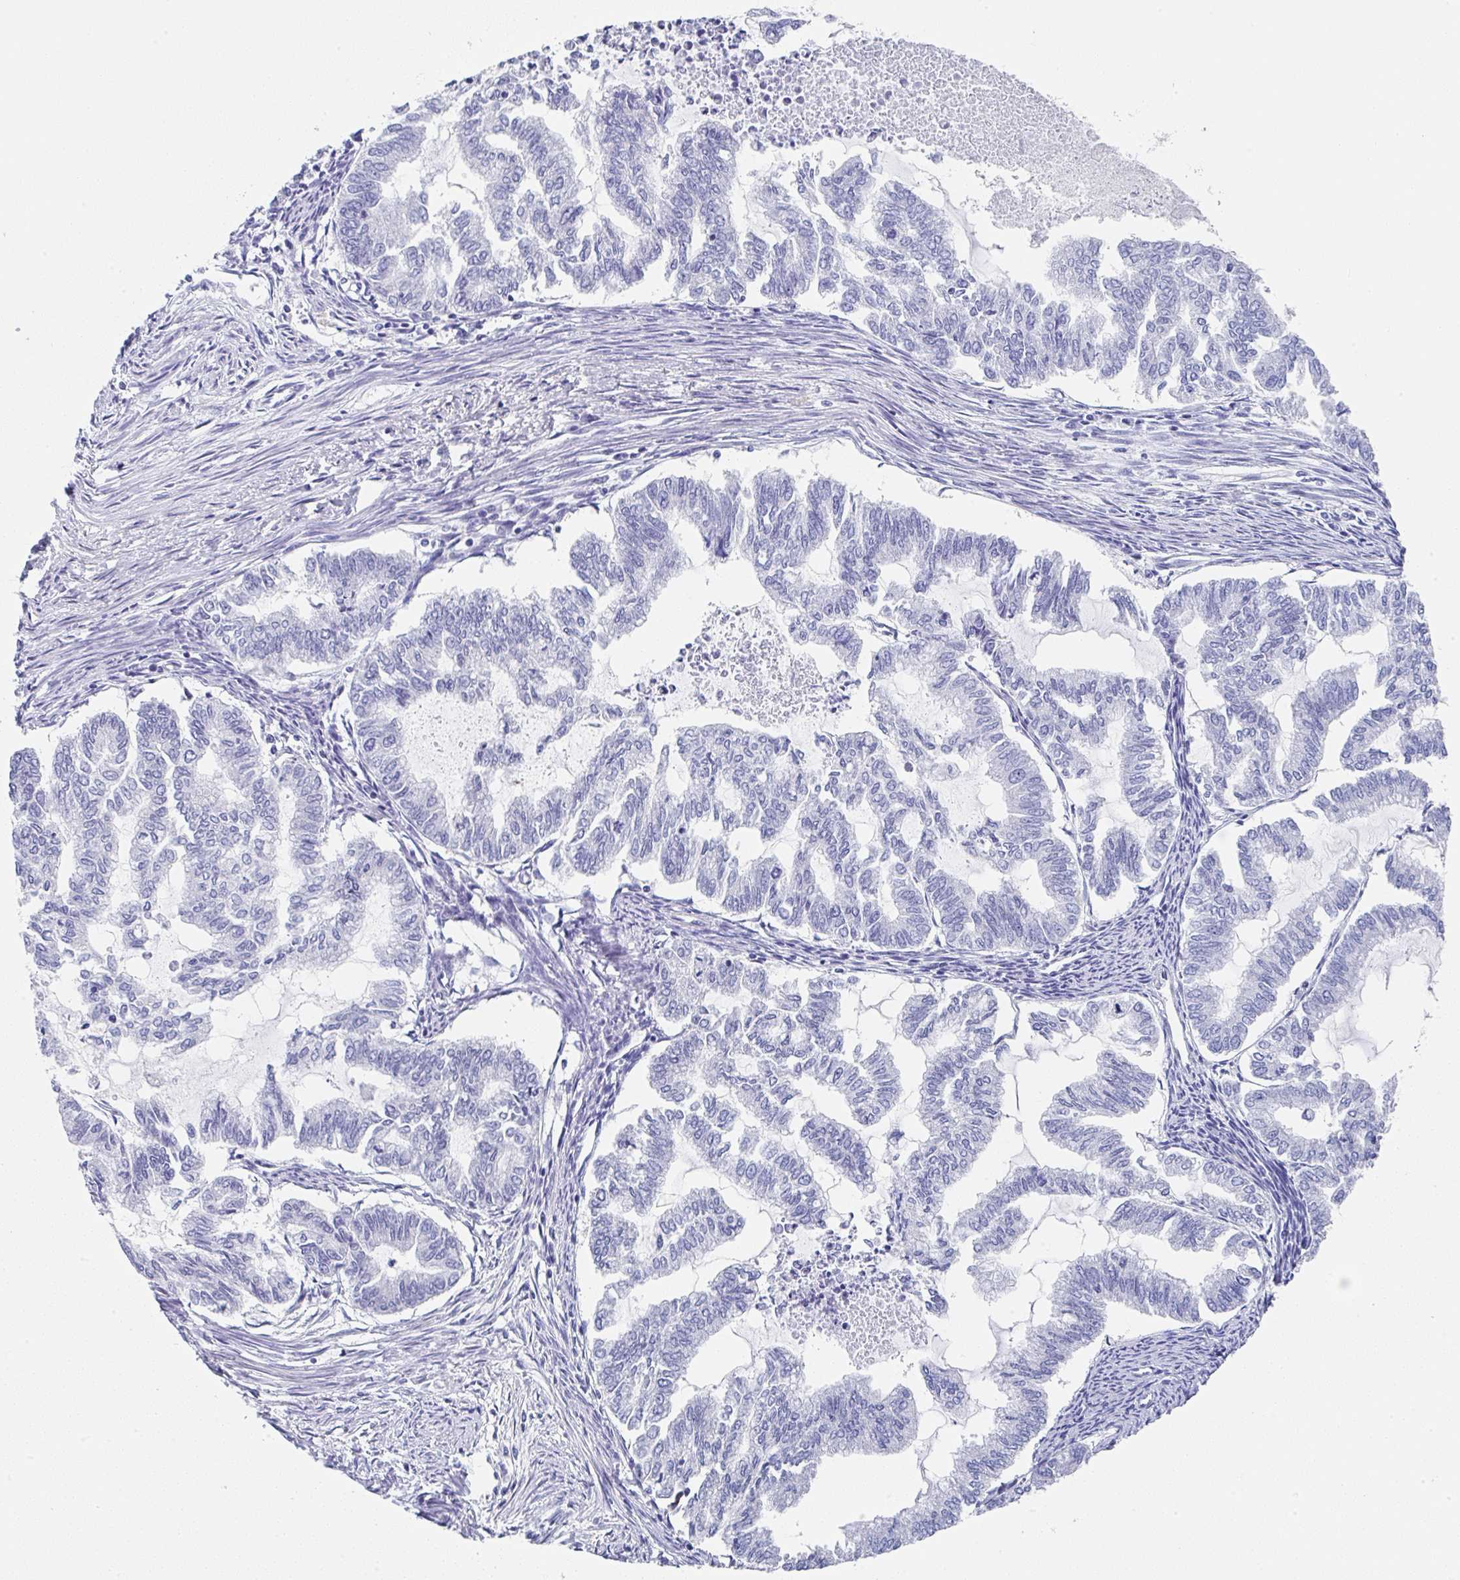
{"staining": {"intensity": "negative", "quantity": "none", "location": "none"}, "tissue": "endometrial cancer", "cell_type": "Tumor cells", "image_type": "cancer", "snomed": [{"axis": "morphology", "description": "Adenocarcinoma, NOS"}, {"axis": "topography", "description": "Endometrium"}], "caption": "There is no significant positivity in tumor cells of endometrial adenocarcinoma.", "gene": "TNFRSF8", "patient": {"sex": "female", "age": 79}}